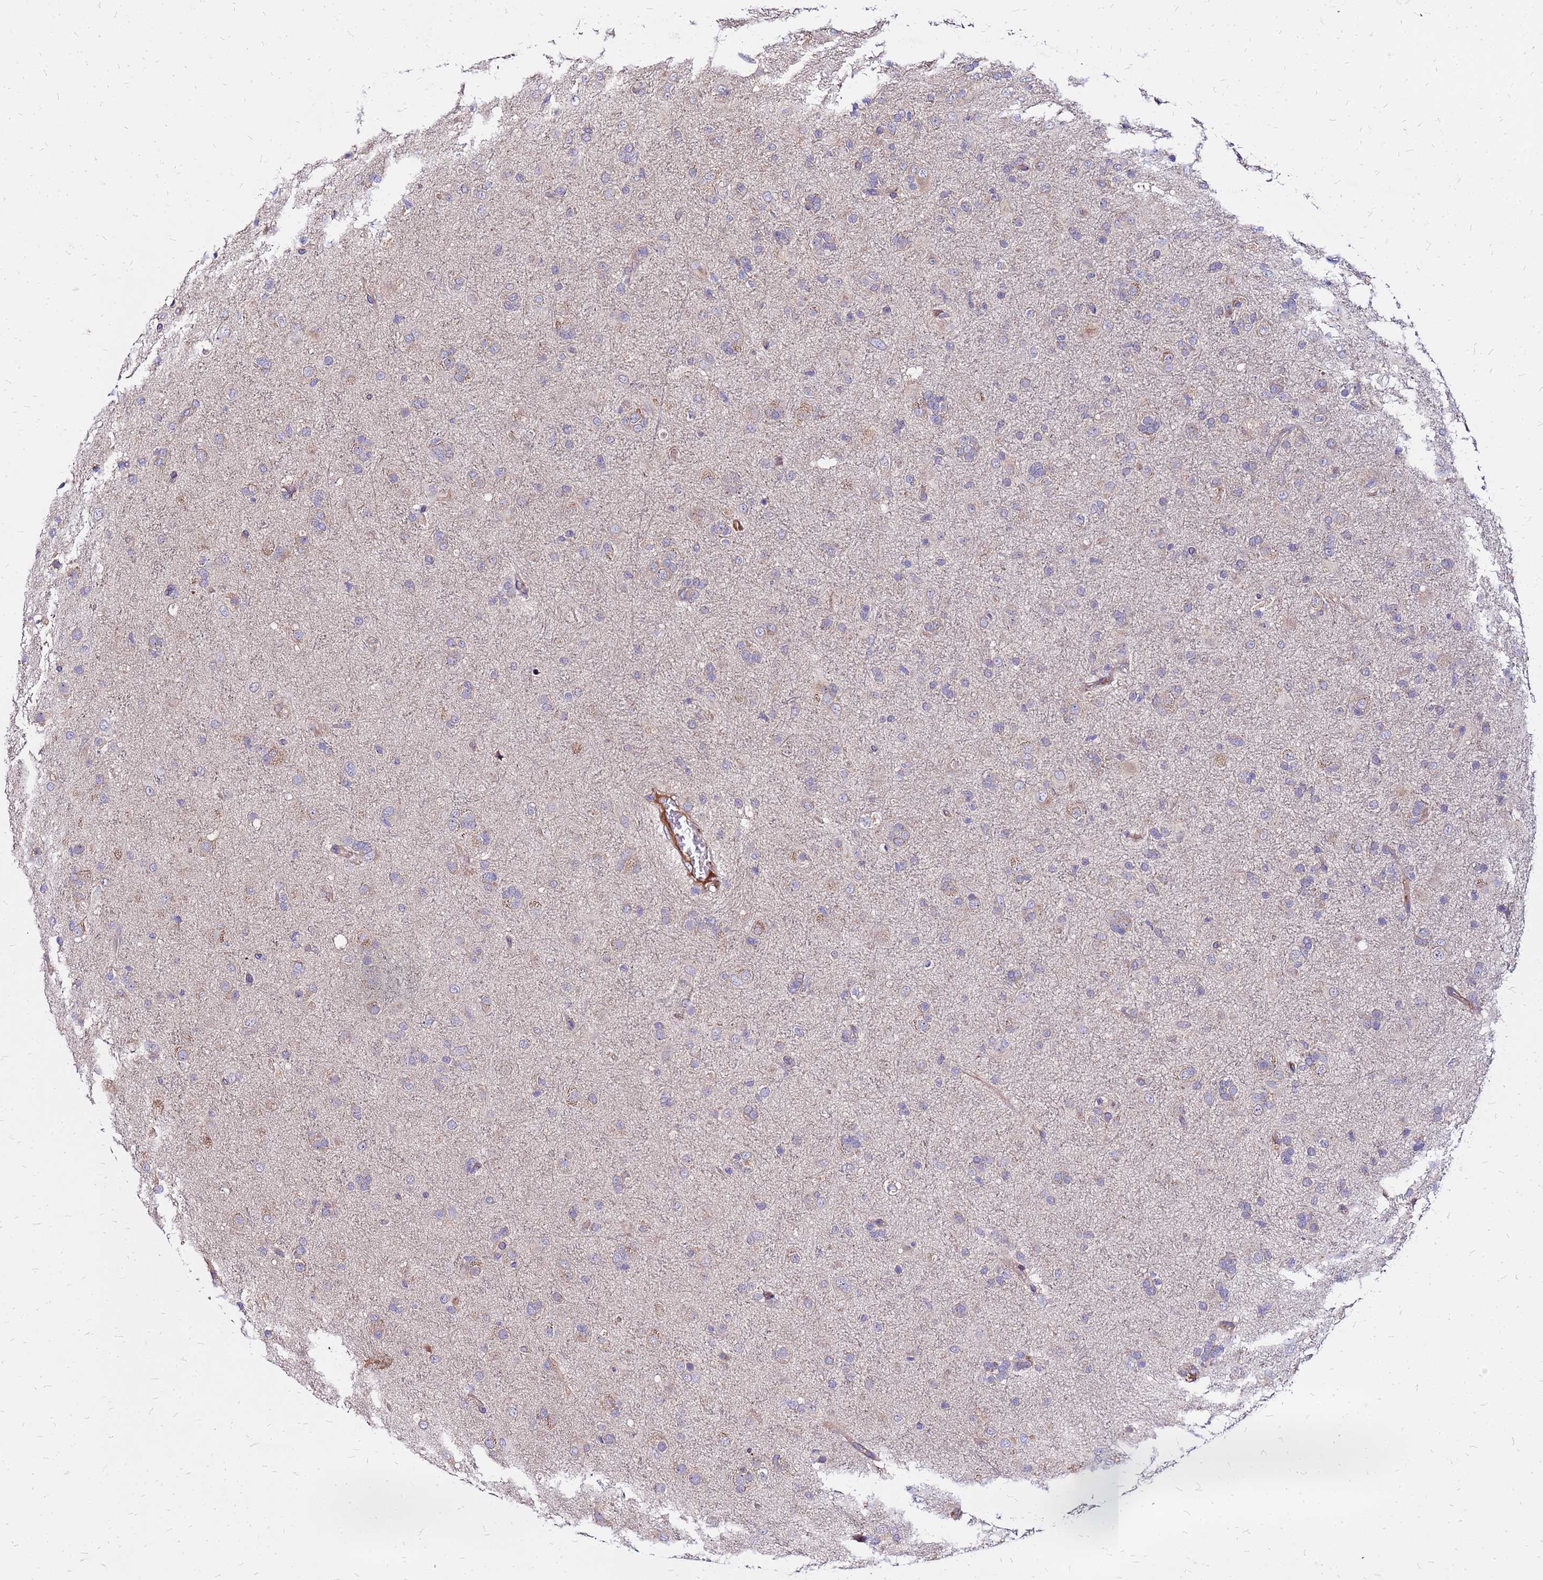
{"staining": {"intensity": "moderate", "quantity": "<25%", "location": "cytoplasmic/membranous"}, "tissue": "glioma", "cell_type": "Tumor cells", "image_type": "cancer", "snomed": [{"axis": "morphology", "description": "Glioma, malignant, Low grade"}, {"axis": "topography", "description": "Brain"}], "caption": "IHC image of neoplastic tissue: malignant glioma (low-grade) stained using immunohistochemistry (IHC) shows low levels of moderate protein expression localized specifically in the cytoplasmic/membranous of tumor cells, appearing as a cytoplasmic/membranous brown color.", "gene": "VMO1", "patient": {"sex": "male", "age": 65}}